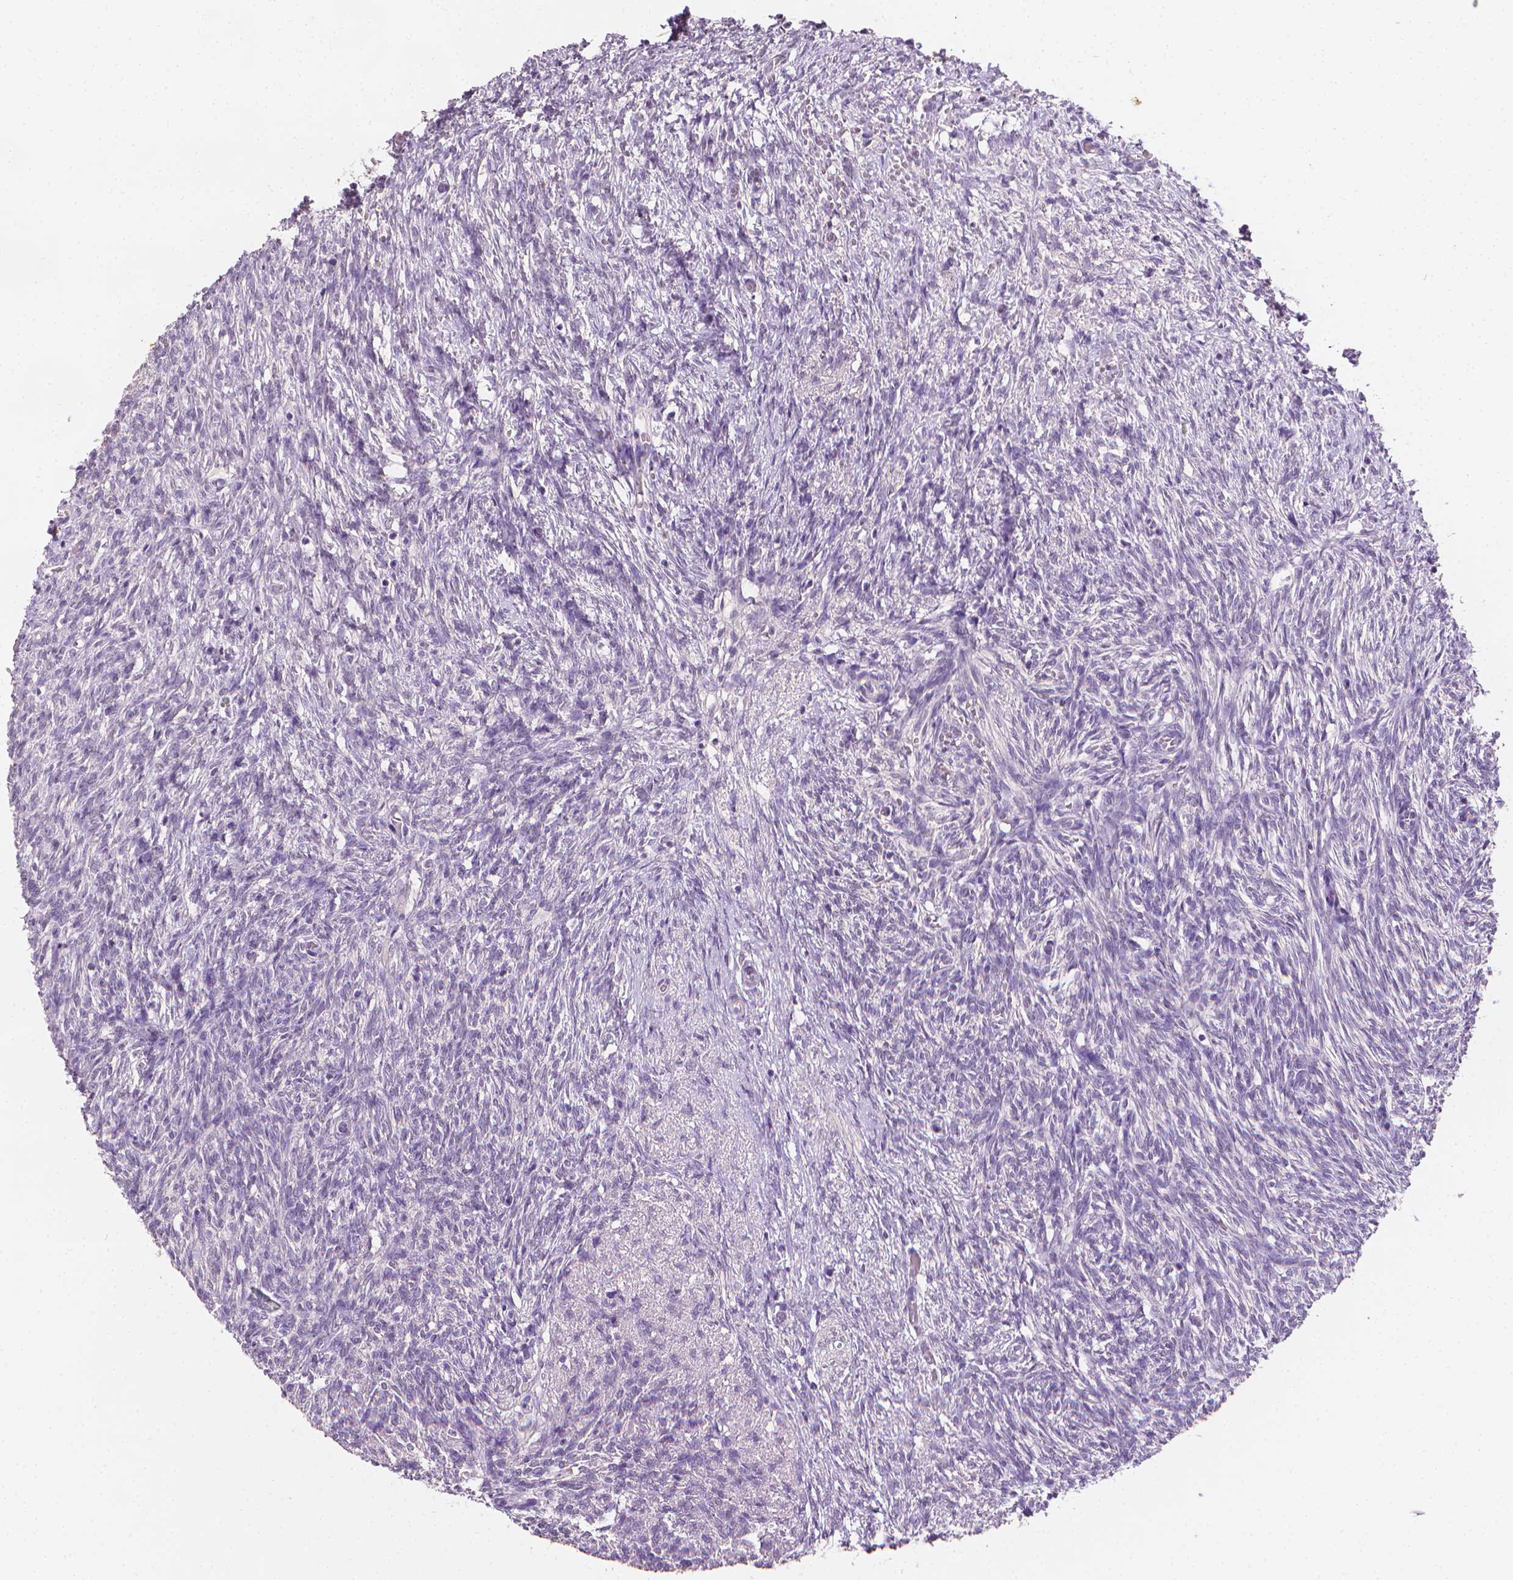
{"staining": {"intensity": "negative", "quantity": "none", "location": "none"}, "tissue": "ovary", "cell_type": "Ovarian stroma cells", "image_type": "normal", "snomed": [{"axis": "morphology", "description": "Normal tissue, NOS"}, {"axis": "topography", "description": "Ovary"}], "caption": "Immunohistochemistry image of benign ovary: human ovary stained with DAB (3,3'-diaminobenzidine) reveals no significant protein expression in ovarian stroma cells.", "gene": "FASN", "patient": {"sex": "female", "age": 46}}